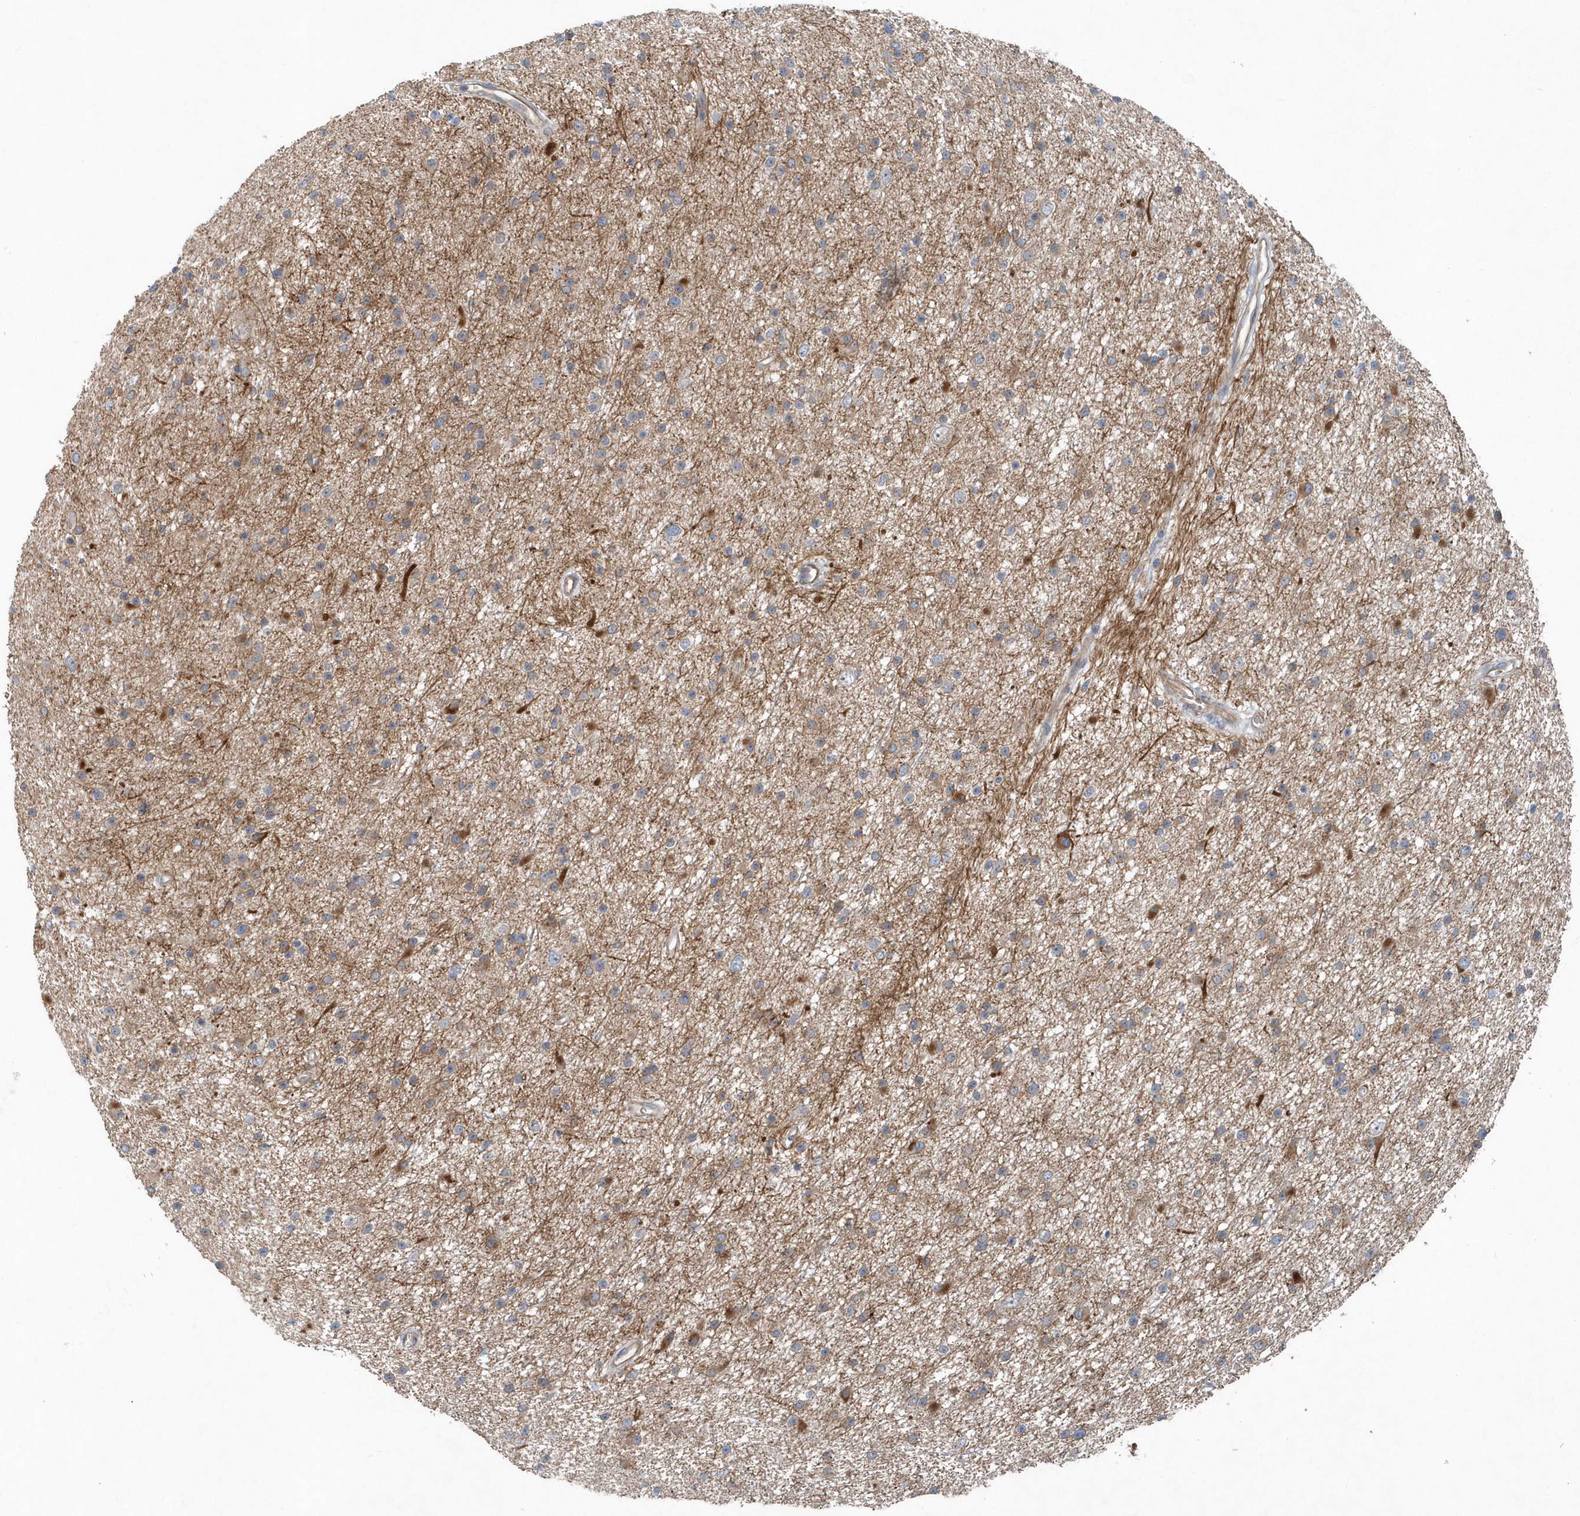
{"staining": {"intensity": "moderate", "quantity": "<25%", "location": "cytoplasmic/membranous"}, "tissue": "glioma", "cell_type": "Tumor cells", "image_type": "cancer", "snomed": [{"axis": "morphology", "description": "Glioma, malignant, Low grade"}, {"axis": "topography", "description": "Cerebral cortex"}], "caption": "Brown immunohistochemical staining in human malignant low-grade glioma shows moderate cytoplasmic/membranous staining in about <25% of tumor cells.", "gene": "MCC", "patient": {"sex": "female", "age": 39}}